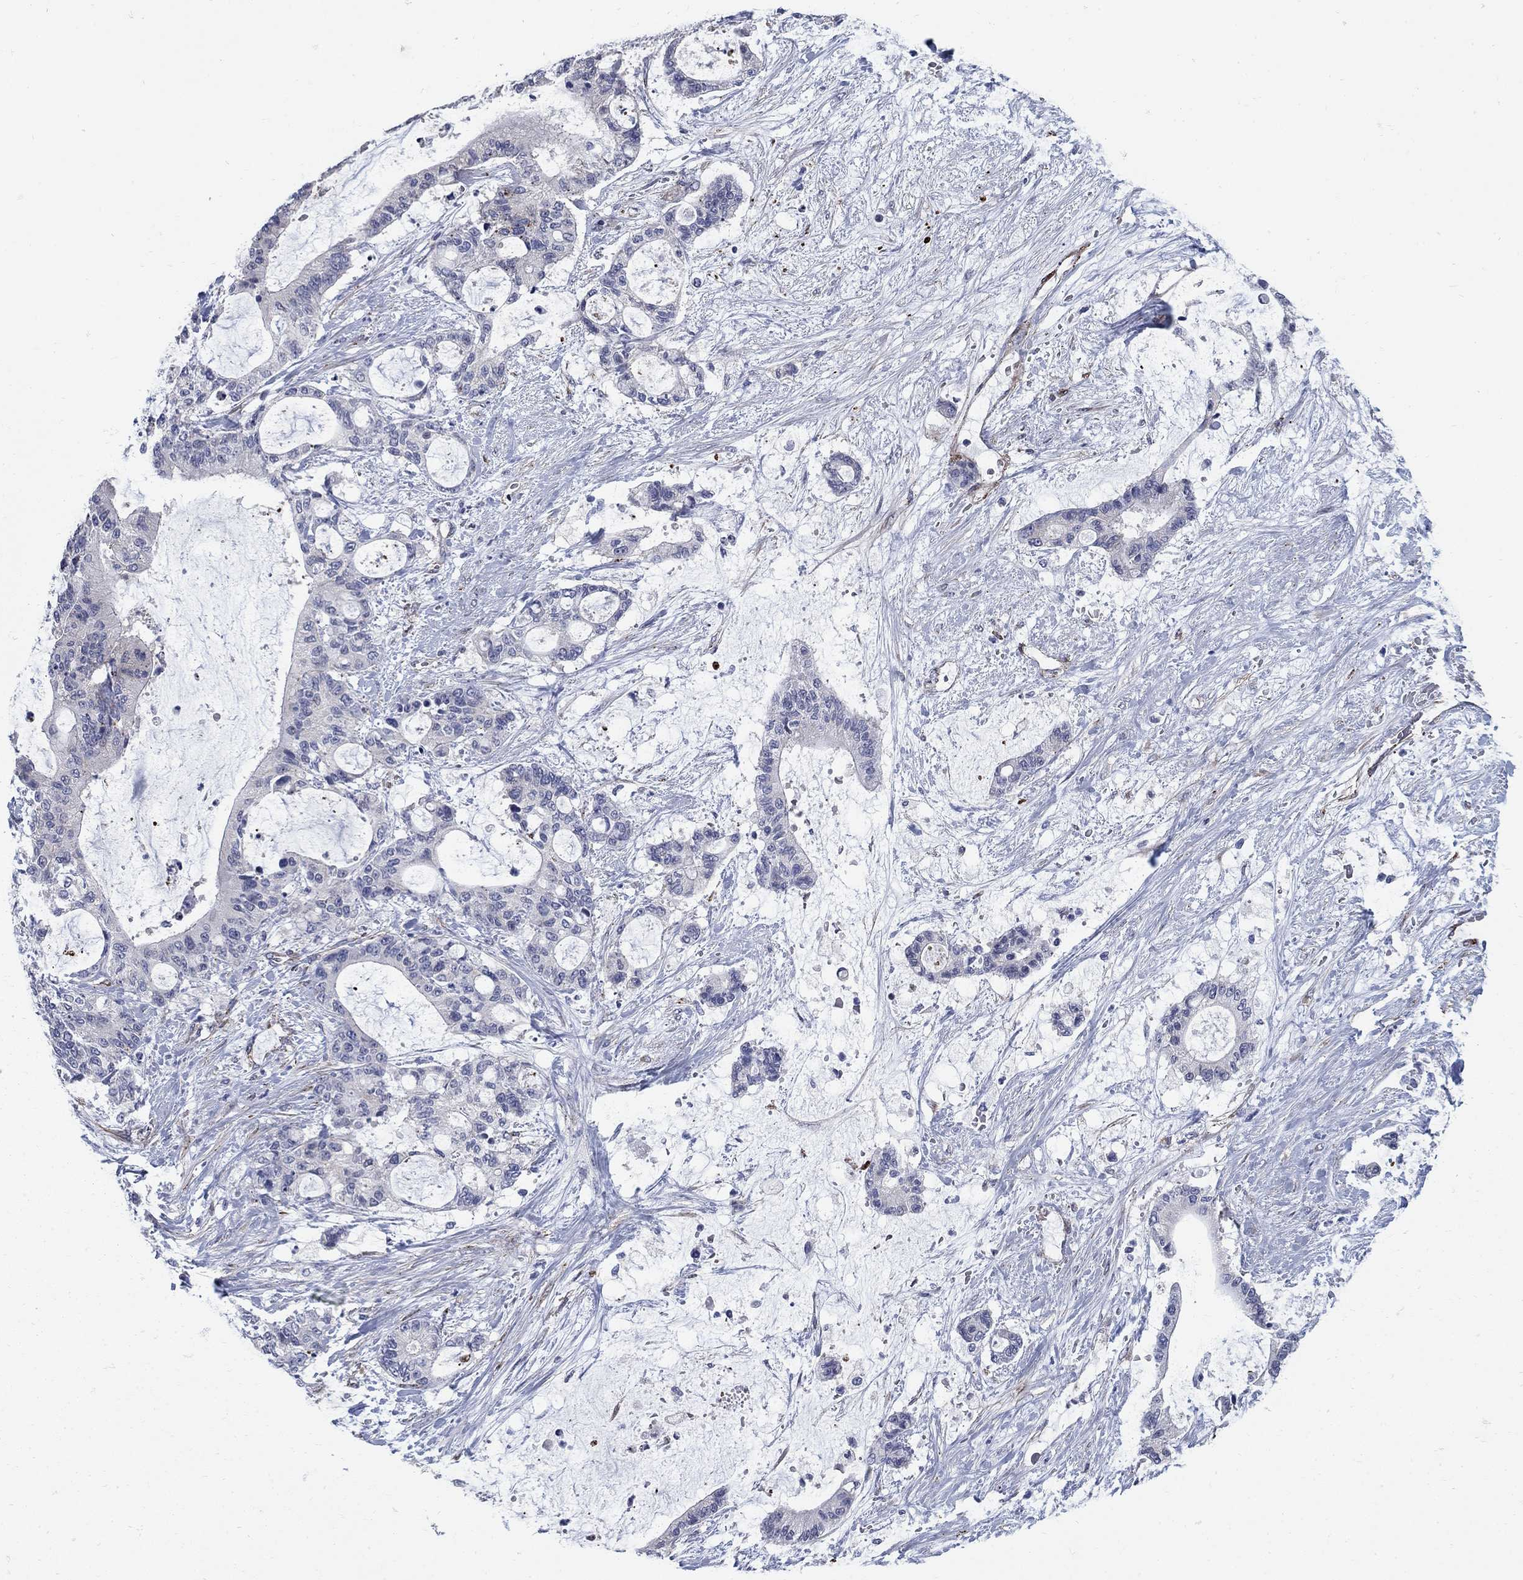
{"staining": {"intensity": "moderate", "quantity": "25%-75%", "location": "cytoplasmic/membranous"}, "tissue": "liver cancer", "cell_type": "Tumor cells", "image_type": "cancer", "snomed": [{"axis": "morphology", "description": "Normal tissue, NOS"}, {"axis": "morphology", "description": "Cholangiocarcinoma"}, {"axis": "topography", "description": "Liver"}, {"axis": "topography", "description": "Peripheral nerve tissue"}], "caption": "DAB immunohistochemical staining of liver cholangiocarcinoma demonstrates moderate cytoplasmic/membranous protein positivity in about 25%-75% of tumor cells.", "gene": "SEPTIN8", "patient": {"sex": "female", "age": 73}}